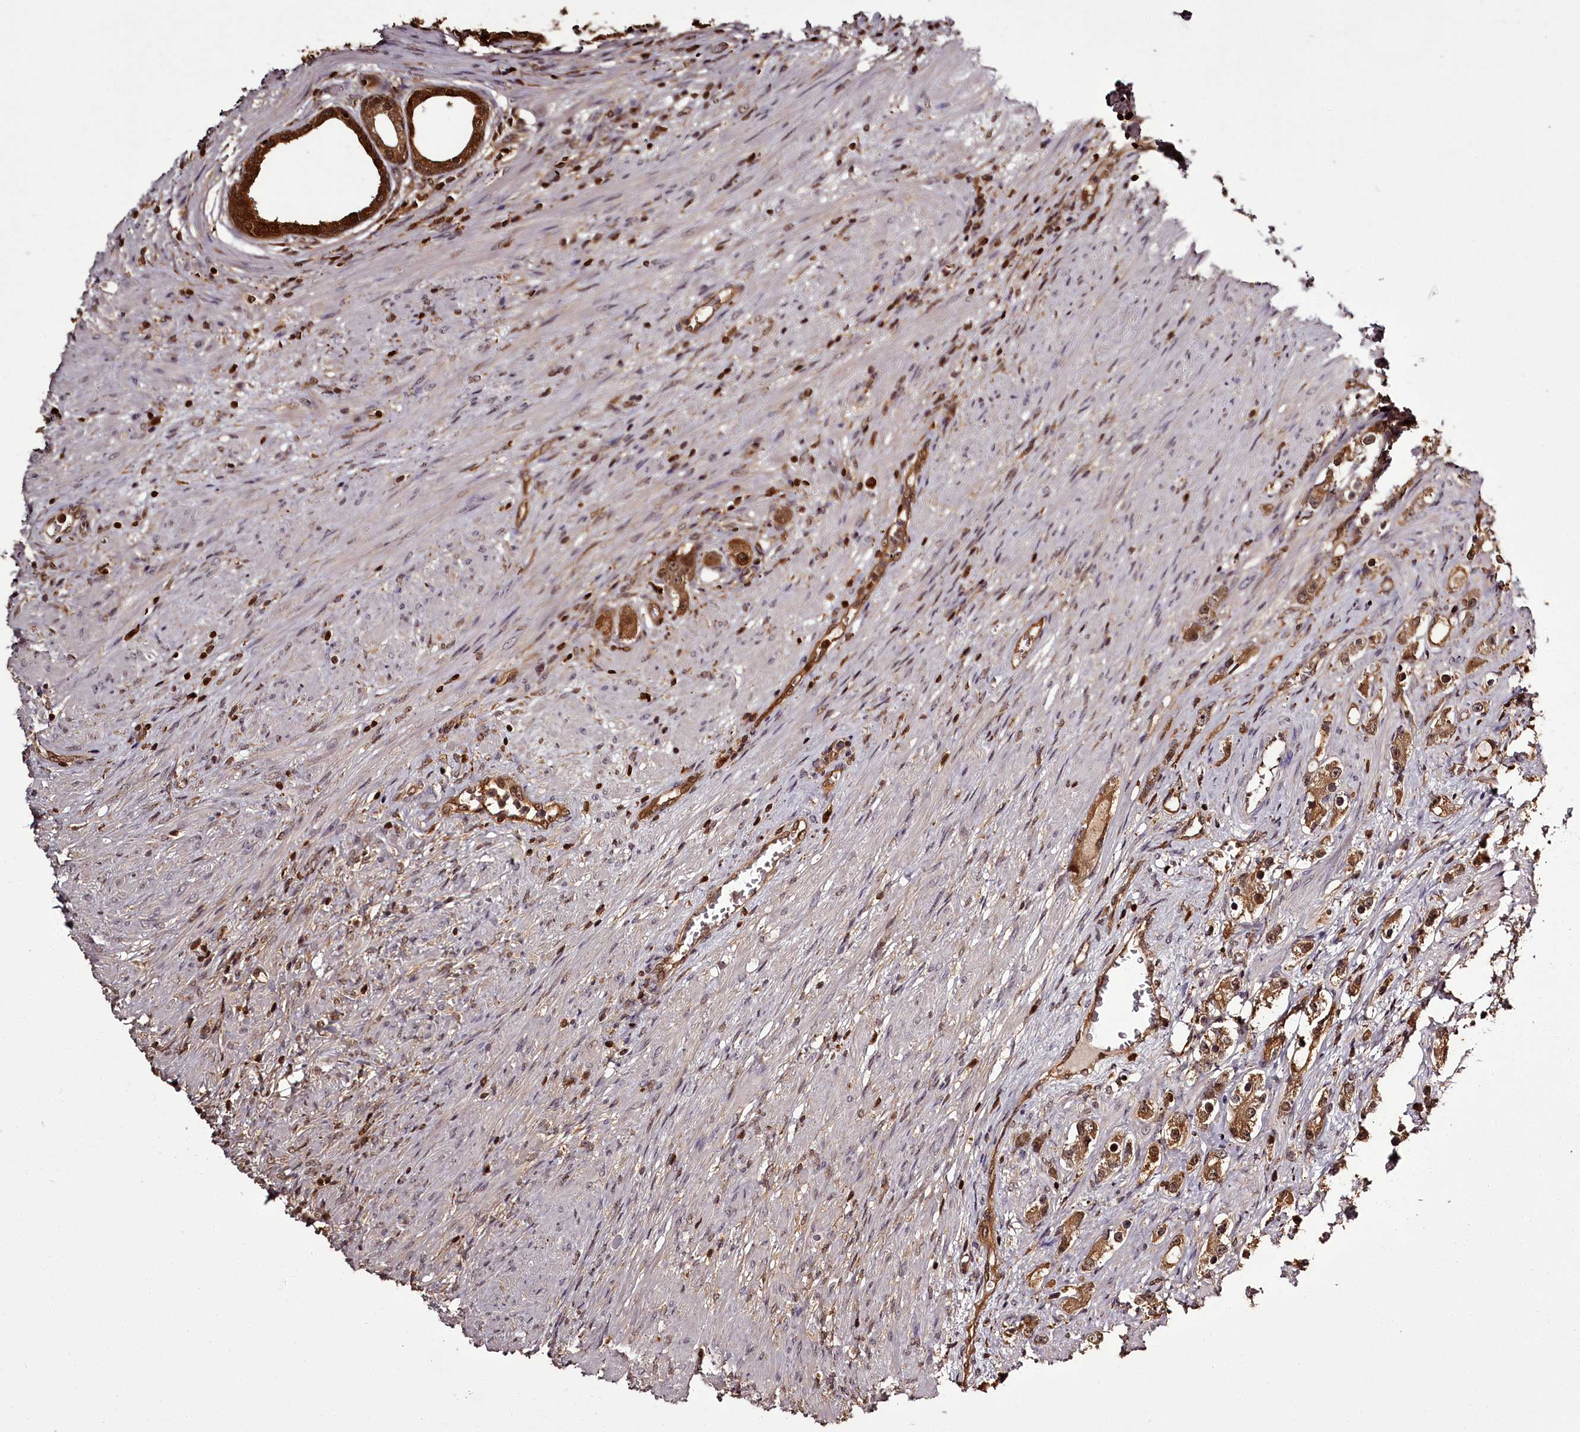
{"staining": {"intensity": "moderate", "quantity": ">75%", "location": "cytoplasmic/membranous,nuclear"}, "tissue": "prostate cancer", "cell_type": "Tumor cells", "image_type": "cancer", "snomed": [{"axis": "morphology", "description": "Adenocarcinoma, High grade"}, {"axis": "topography", "description": "Prostate"}], "caption": "Moderate cytoplasmic/membranous and nuclear expression is seen in about >75% of tumor cells in prostate cancer. (Brightfield microscopy of DAB IHC at high magnification).", "gene": "NPRL2", "patient": {"sex": "male", "age": 63}}